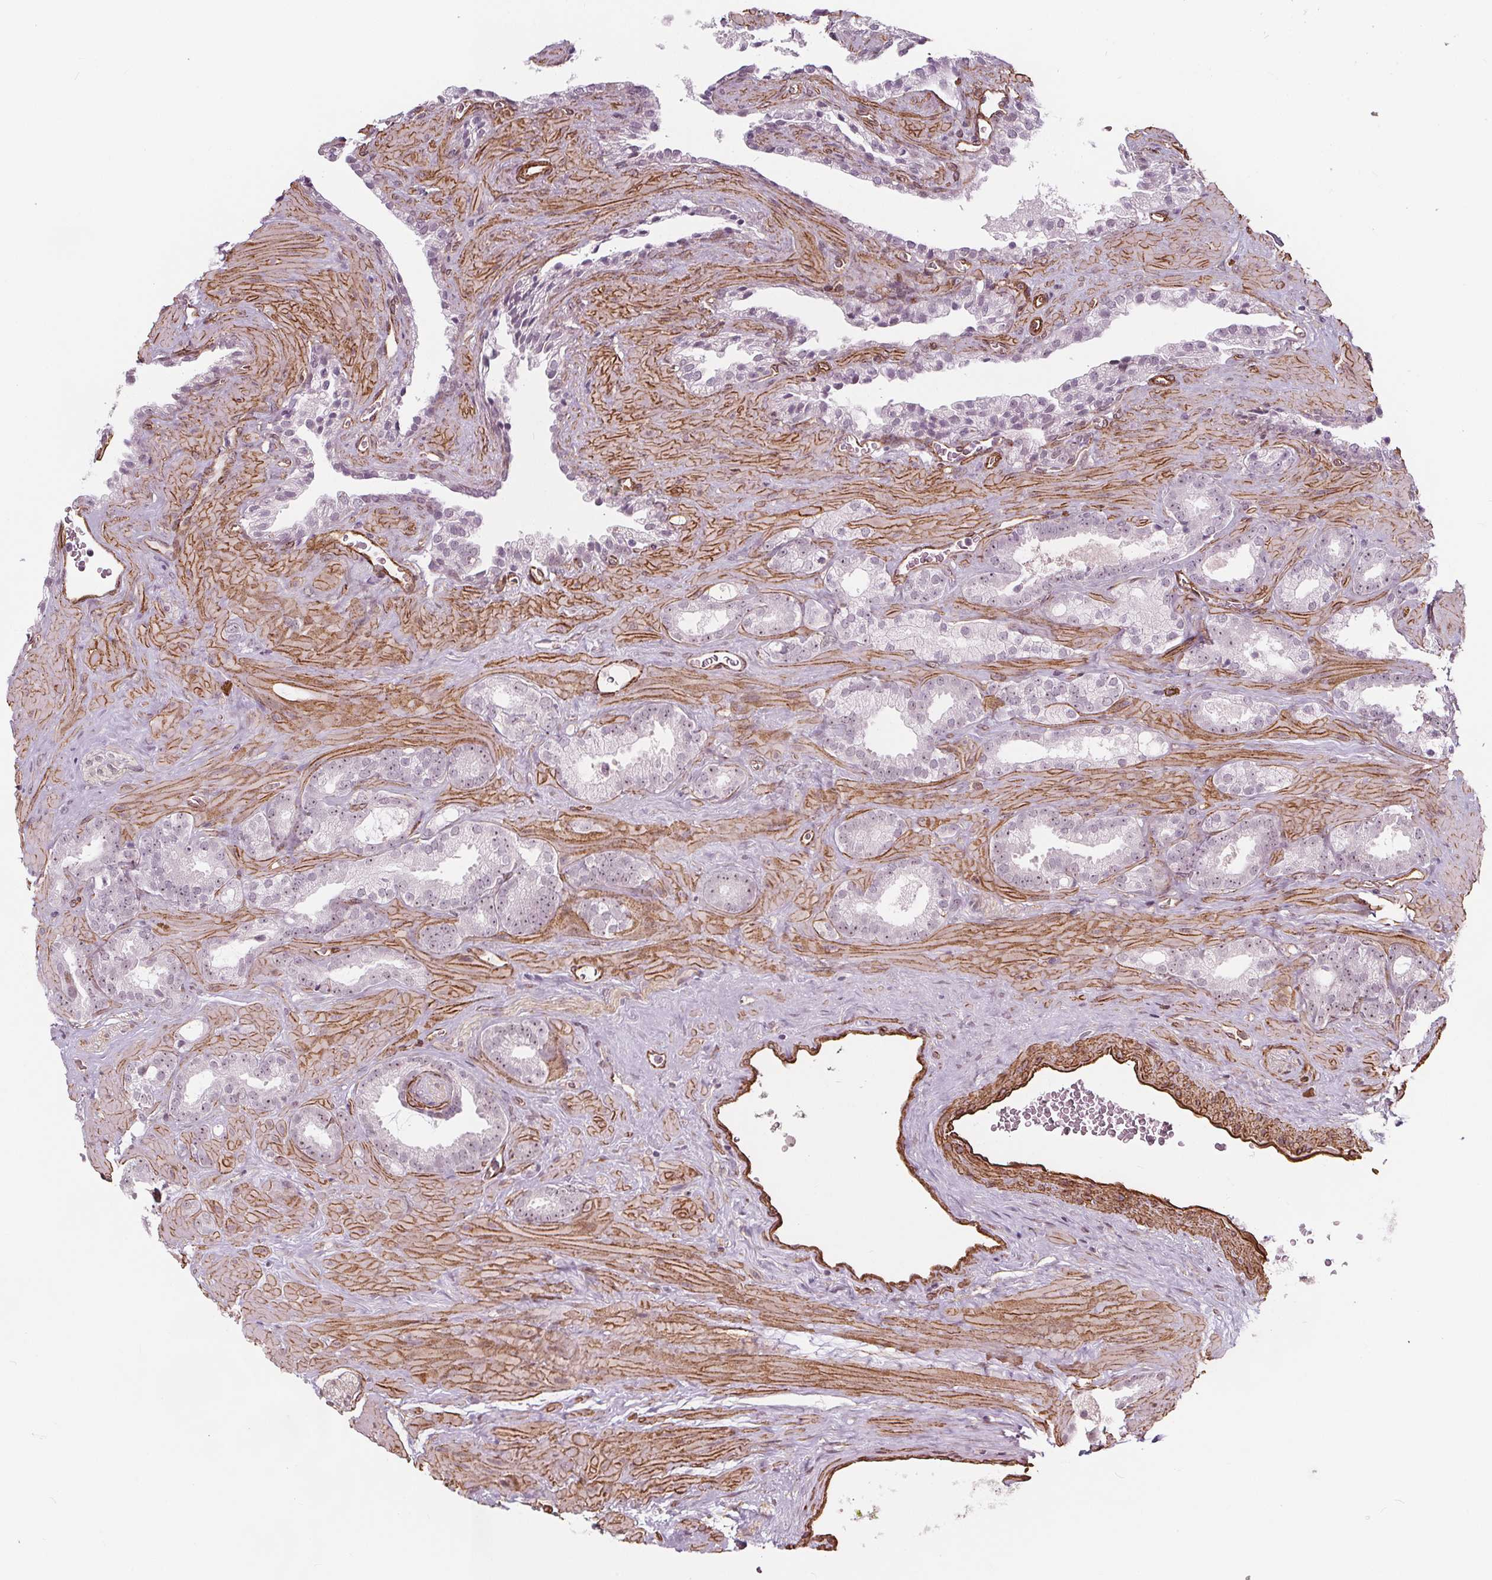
{"staining": {"intensity": "weak", "quantity": "<25%", "location": "nuclear"}, "tissue": "prostate cancer", "cell_type": "Tumor cells", "image_type": "cancer", "snomed": [{"axis": "morphology", "description": "Adenocarcinoma, Low grade"}, {"axis": "topography", "description": "Prostate"}], "caption": "Prostate cancer was stained to show a protein in brown. There is no significant expression in tumor cells.", "gene": "HAS1", "patient": {"sex": "male", "age": 62}}